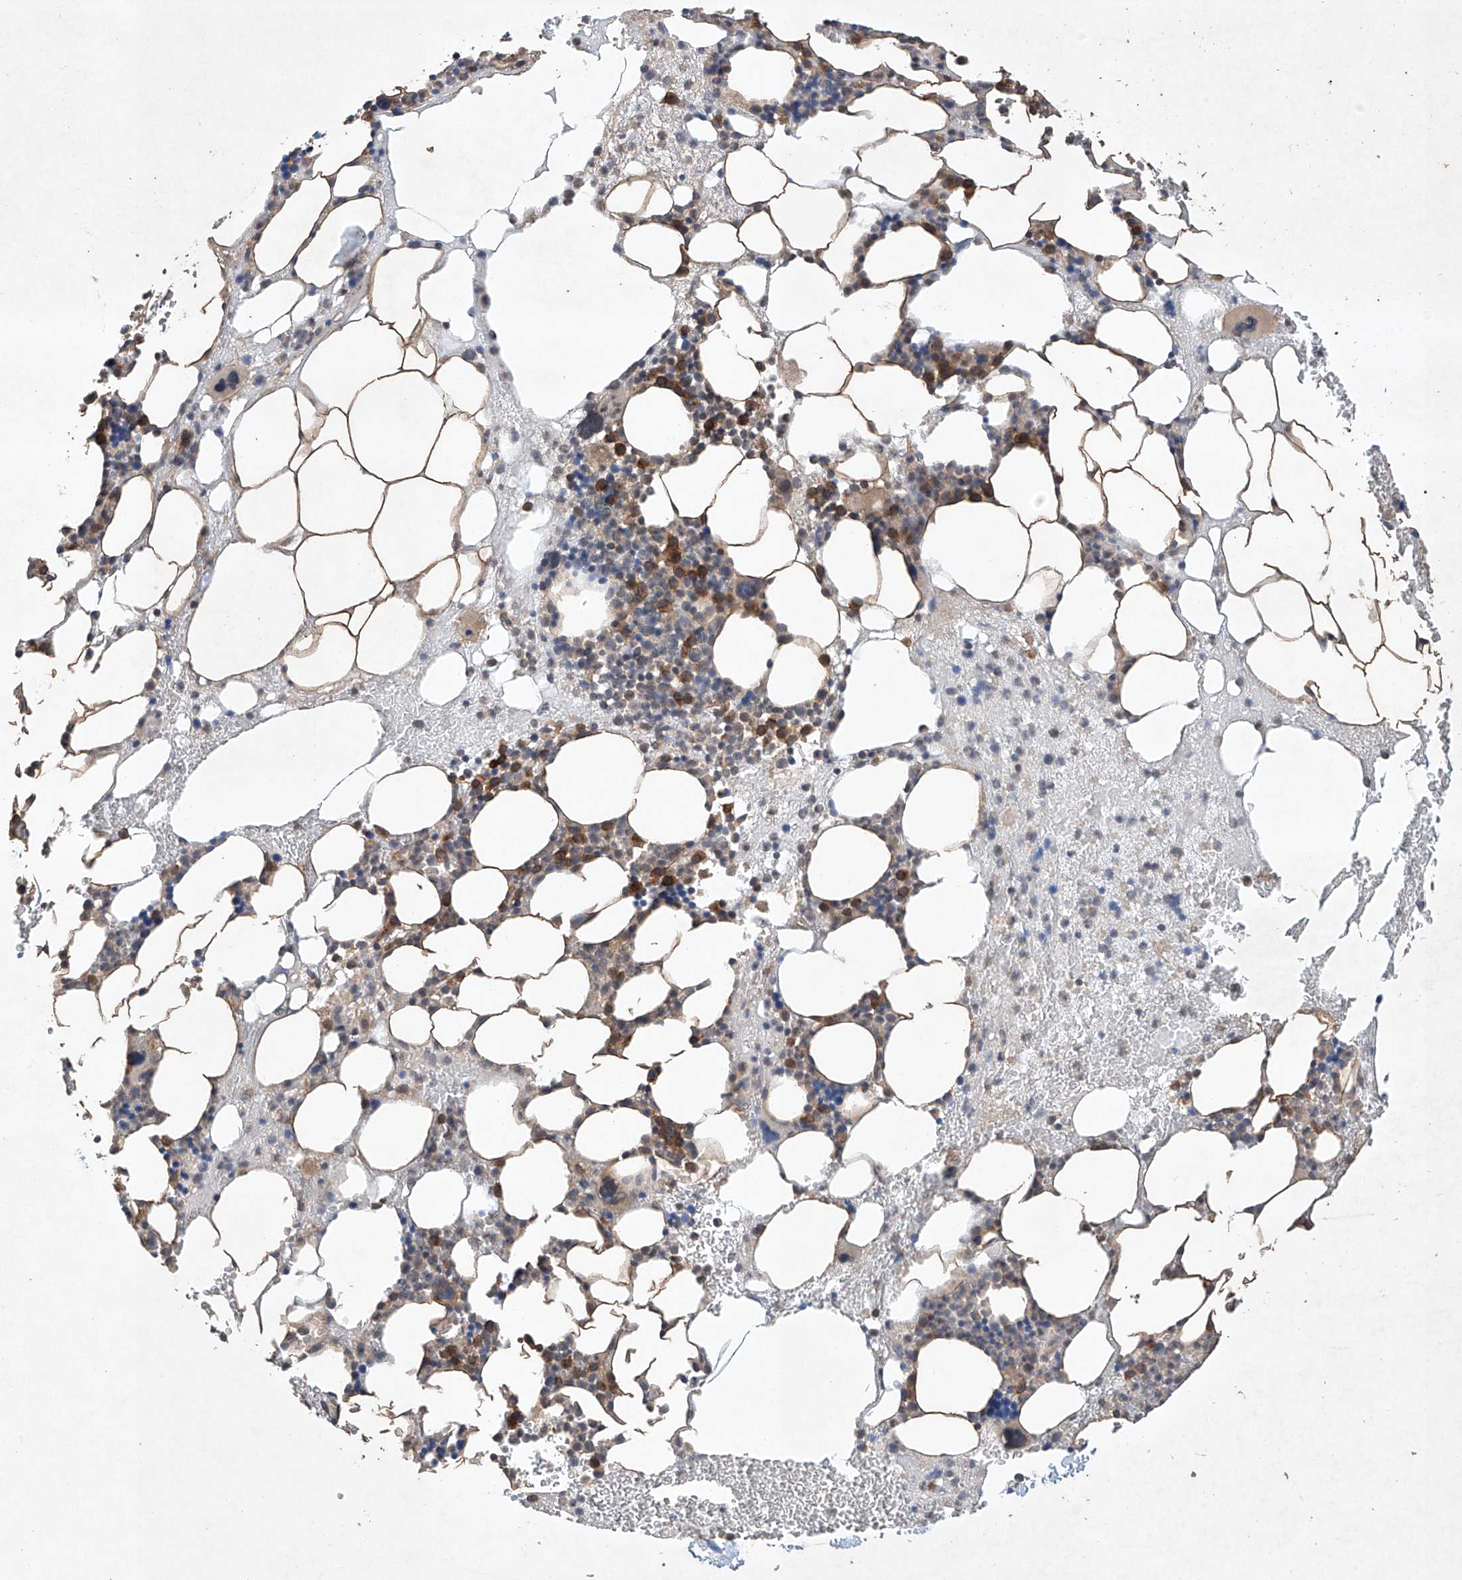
{"staining": {"intensity": "moderate", "quantity": "<25%", "location": "cytoplasmic/membranous"}, "tissue": "bone marrow", "cell_type": "Hematopoietic cells", "image_type": "normal", "snomed": [{"axis": "morphology", "description": "Normal tissue, NOS"}, {"axis": "morphology", "description": "Inflammation, NOS"}, {"axis": "topography", "description": "Bone marrow"}], "caption": "Bone marrow was stained to show a protein in brown. There is low levels of moderate cytoplasmic/membranous positivity in about <25% of hematopoietic cells. (IHC, brightfield microscopy, high magnification).", "gene": "LURAP1", "patient": {"sex": "female", "age": 78}}